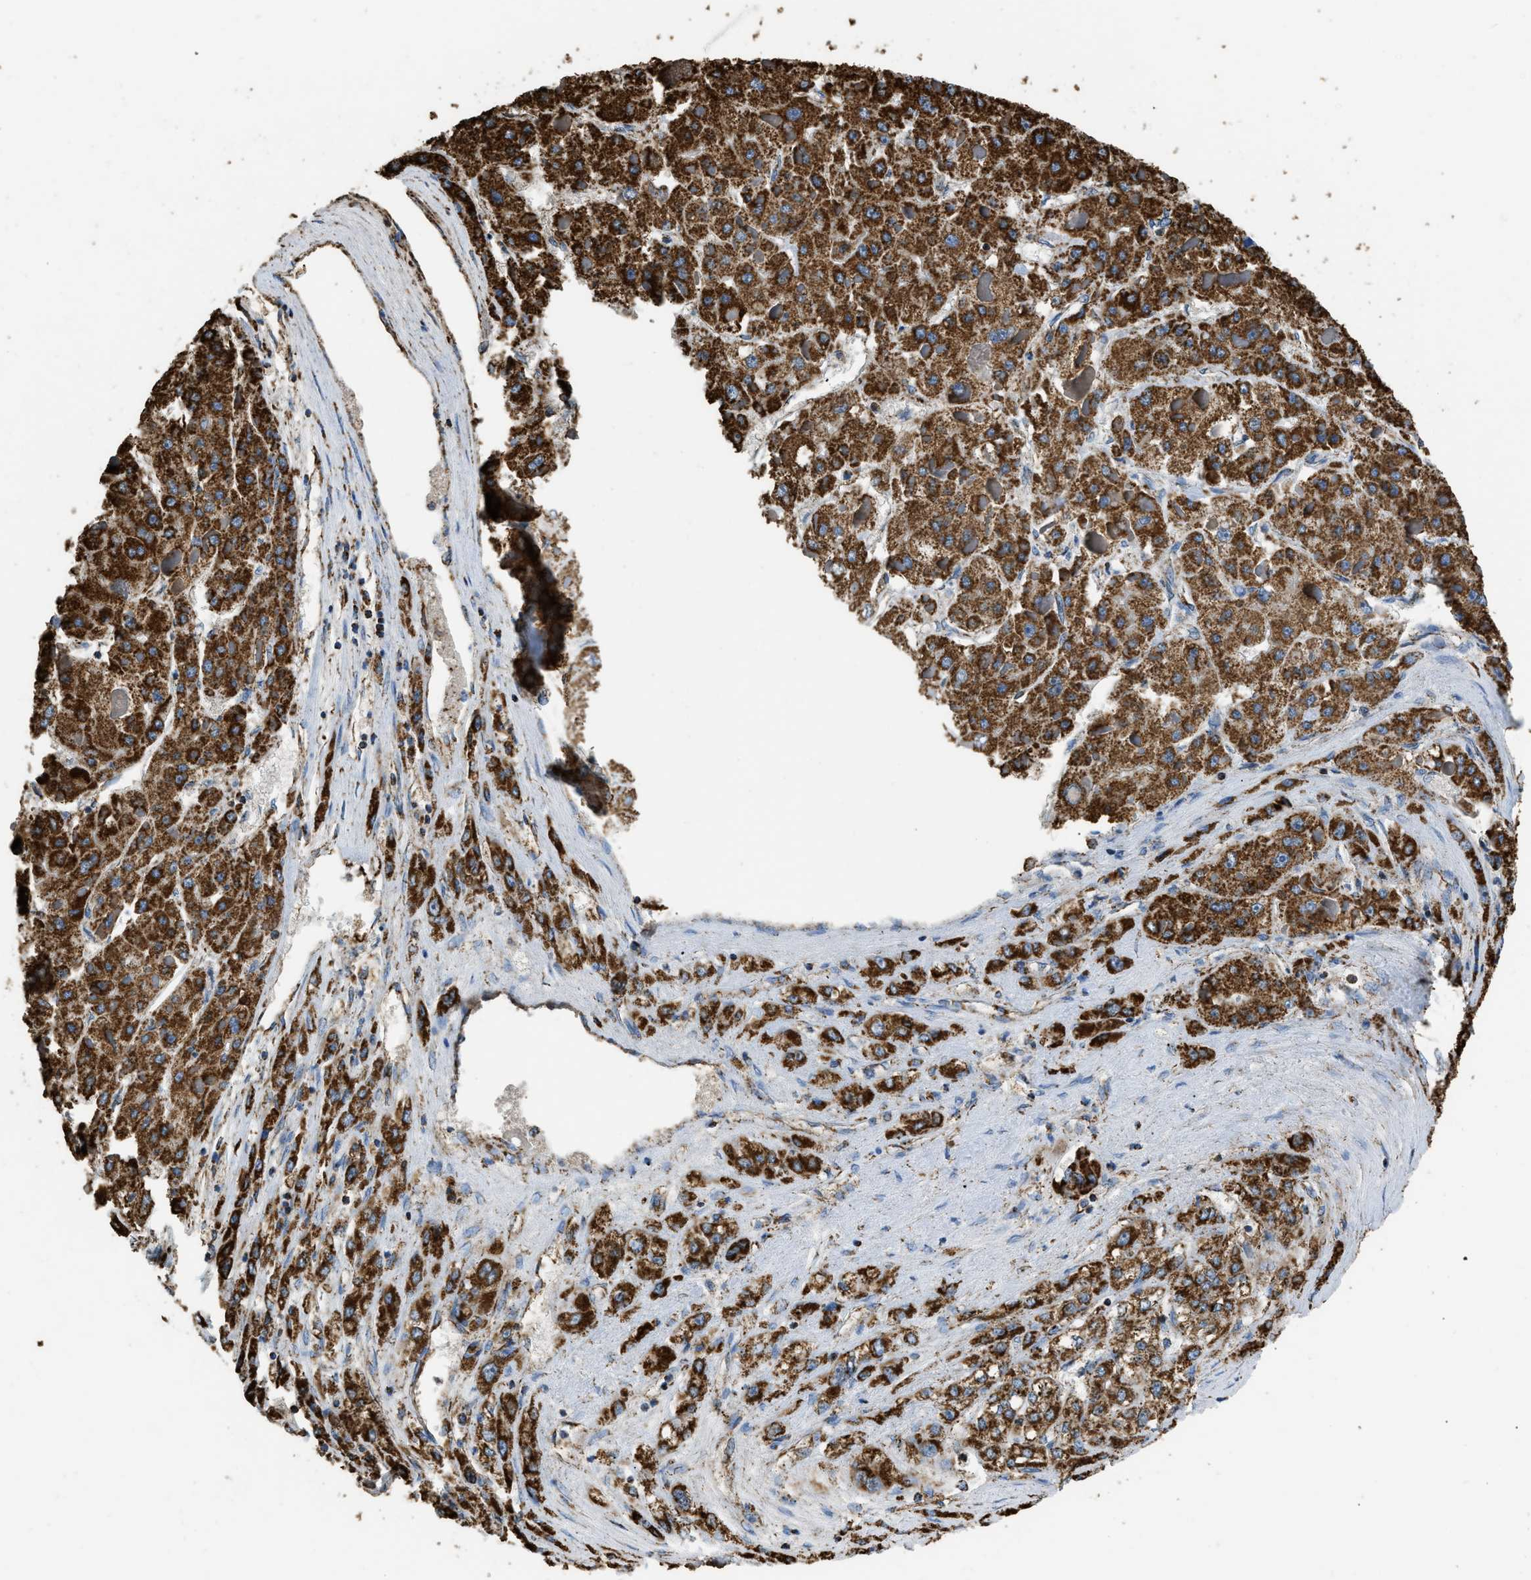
{"staining": {"intensity": "strong", "quantity": ">75%", "location": "cytoplasmic/membranous"}, "tissue": "liver cancer", "cell_type": "Tumor cells", "image_type": "cancer", "snomed": [{"axis": "morphology", "description": "Carcinoma, Hepatocellular, NOS"}, {"axis": "topography", "description": "Liver"}], "caption": "Immunohistochemistry of liver cancer demonstrates high levels of strong cytoplasmic/membranous staining in about >75% of tumor cells.", "gene": "IRX6", "patient": {"sex": "female", "age": 73}}